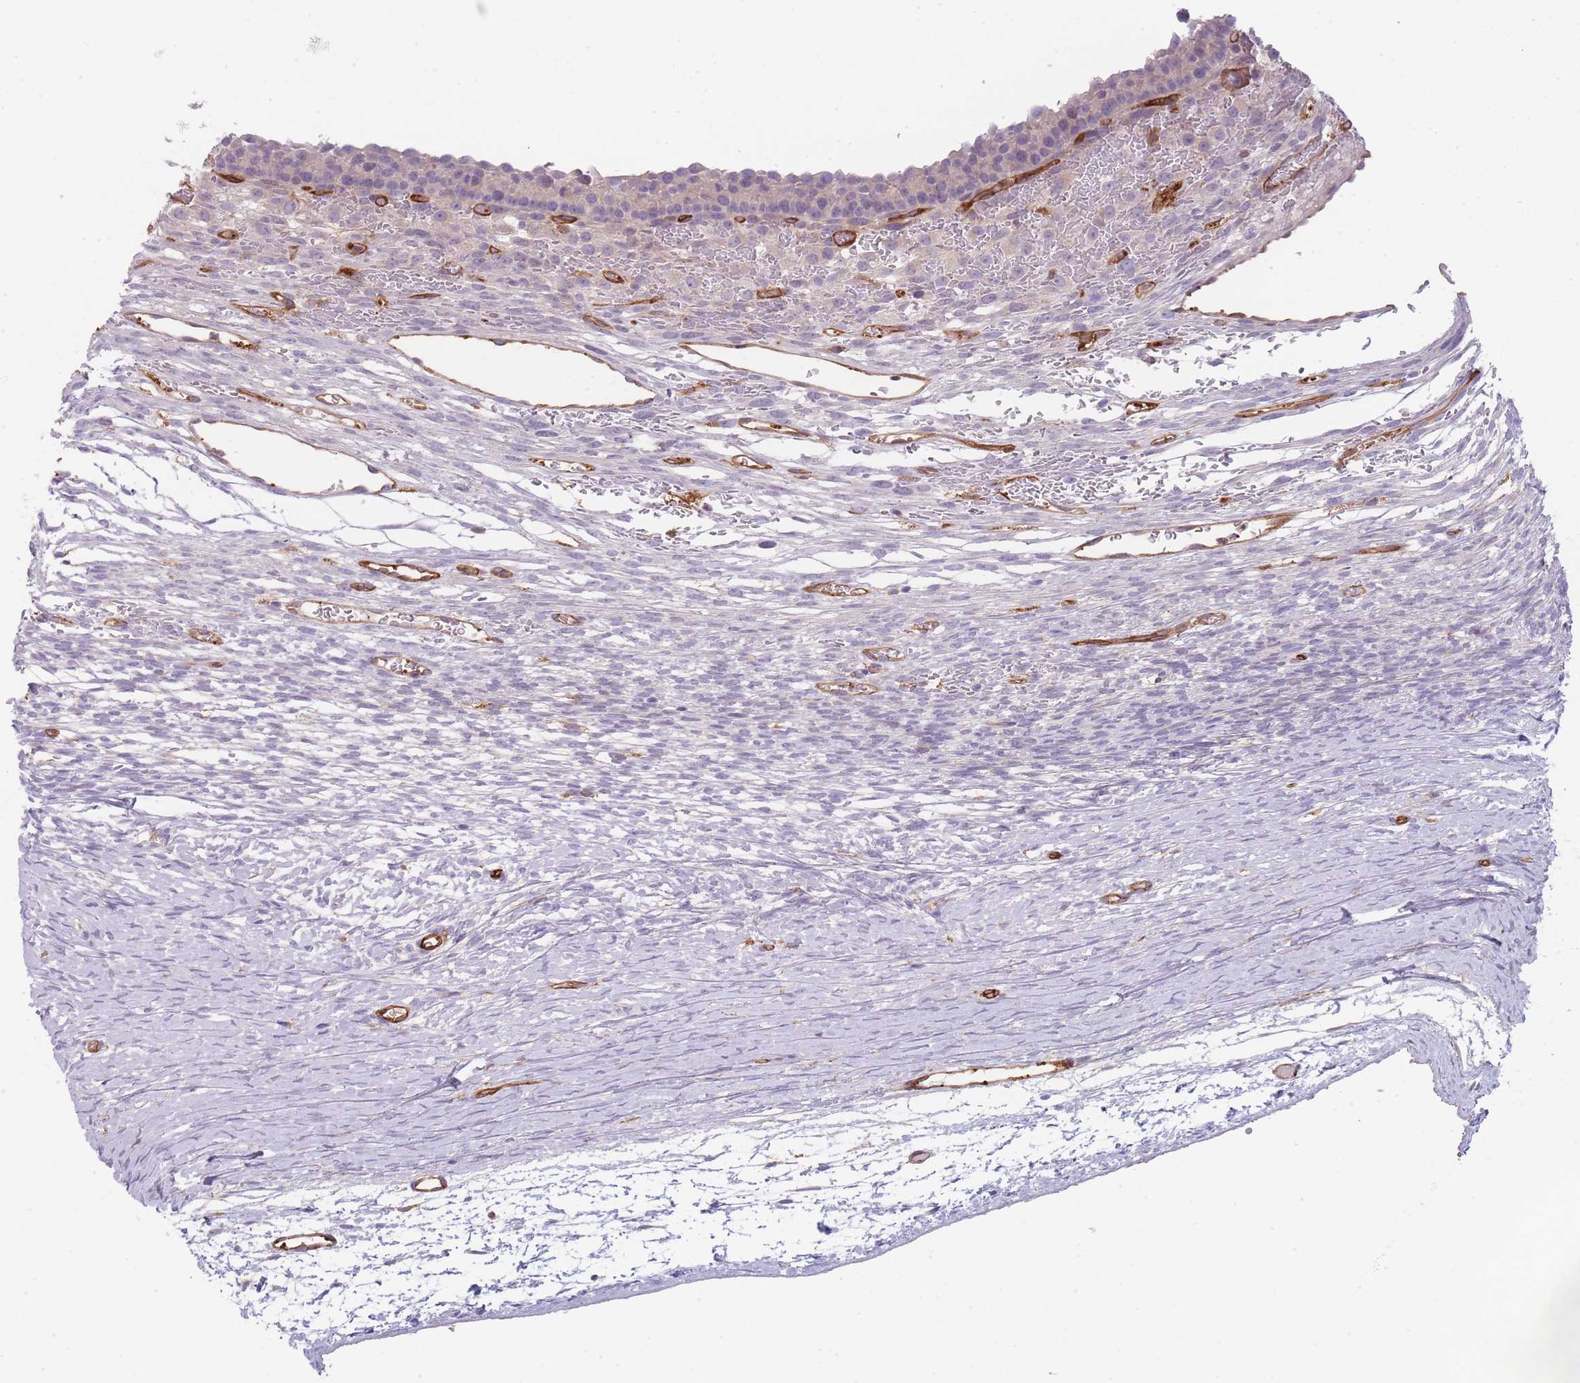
{"staining": {"intensity": "negative", "quantity": "none", "location": "none"}, "tissue": "ovary", "cell_type": "Ovarian stroma cells", "image_type": "normal", "snomed": [{"axis": "morphology", "description": "Normal tissue, NOS"}, {"axis": "topography", "description": "Ovary"}], "caption": "This is an immunohistochemistry micrograph of normal ovary. There is no expression in ovarian stroma cells.", "gene": "CD300LF", "patient": {"sex": "female", "age": 39}}